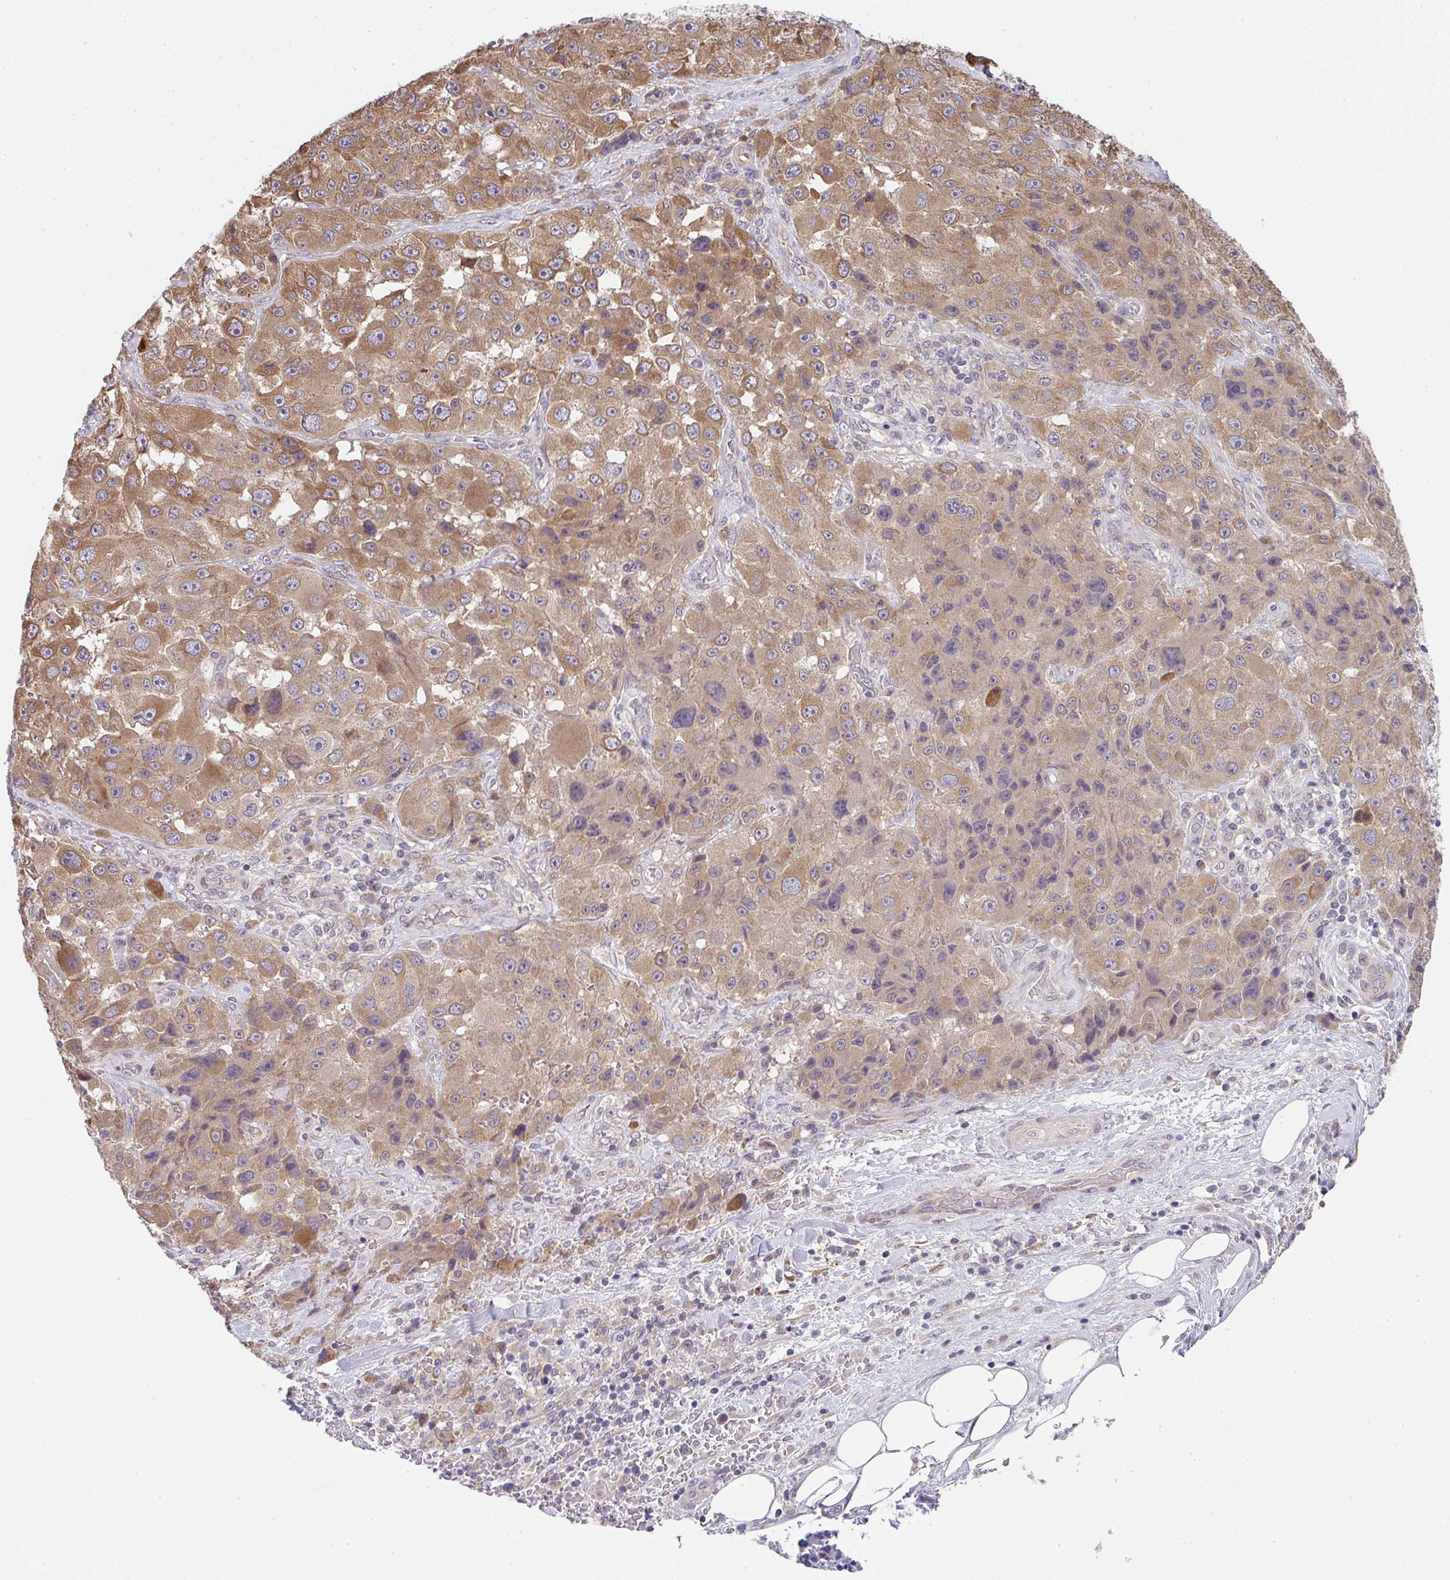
{"staining": {"intensity": "moderate", "quantity": ">75%", "location": "cytoplasmic/membranous"}, "tissue": "melanoma", "cell_type": "Tumor cells", "image_type": "cancer", "snomed": [{"axis": "morphology", "description": "Malignant melanoma, Metastatic site"}, {"axis": "topography", "description": "Lymph node"}], "caption": "A high-resolution photomicrograph shows IHC staining of melanoma, which reveals moderate cytoplasmic/membranous expression in approximately >75% of tumor cells.", "gene": "TSPAN31", "patient": {"sex": "male", "age": 62}}